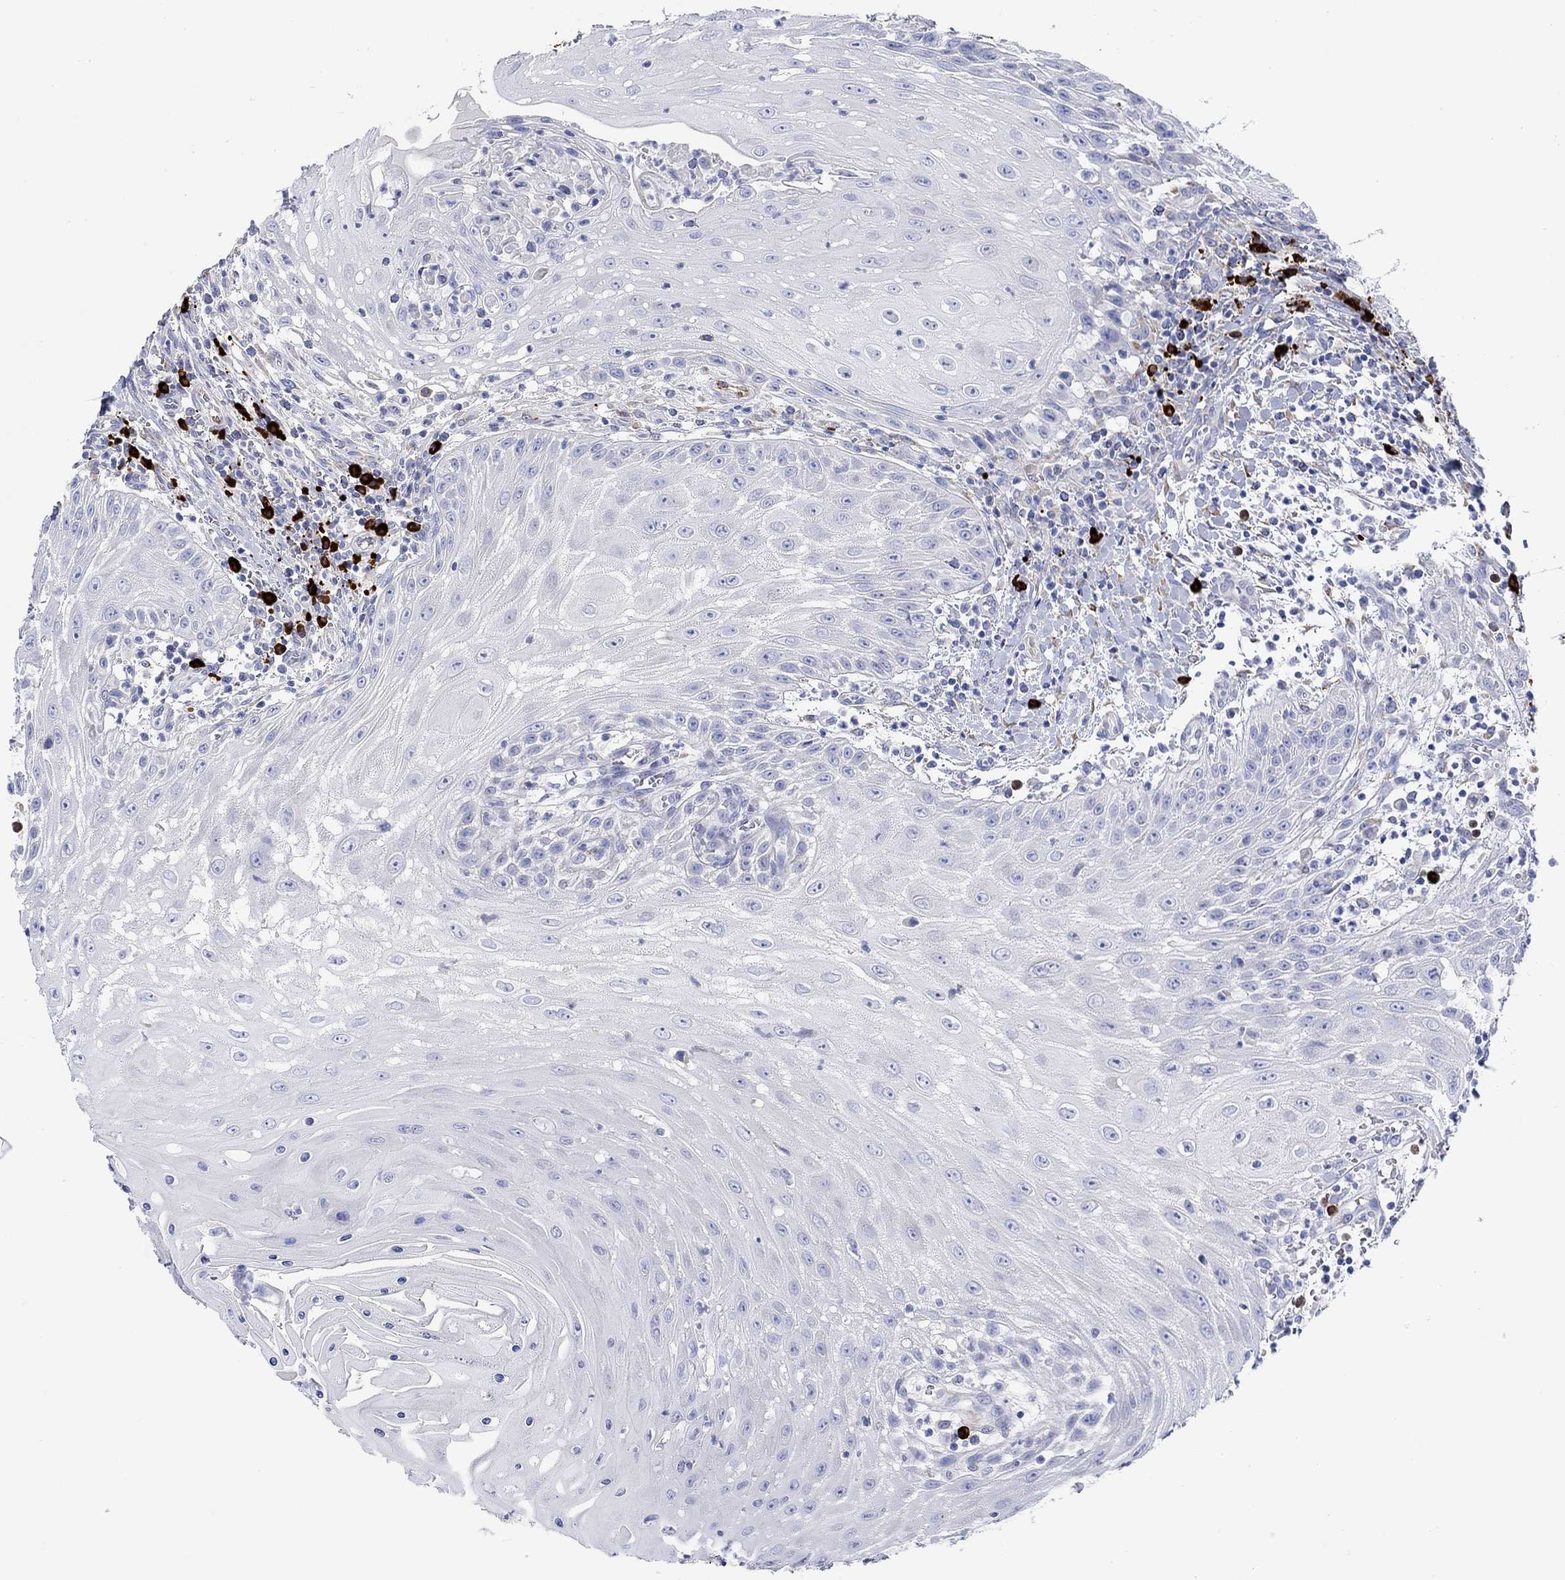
{"staining": {"intensity": "negative", "quantity": "none", "location": "none"}, "tissue": "head and neck cancer", "cell_type": "Tumor cells", "image_type": "cancer", "snomed": [{"axis": "morphology", "description": "Squamous cell carcinoma, NOS"}, {"axis": "topography", "description": "Oral tissue"}, {"axis": "topography", "description": "Head-Neck"}], "caption": "This is an immunohistochemistry photomicrograph of head and neck squamous cell carcinoma. There is no staining in tumor cells.", "gene": "P2RY6", "patient": {"sex": "male", "age": 58}}